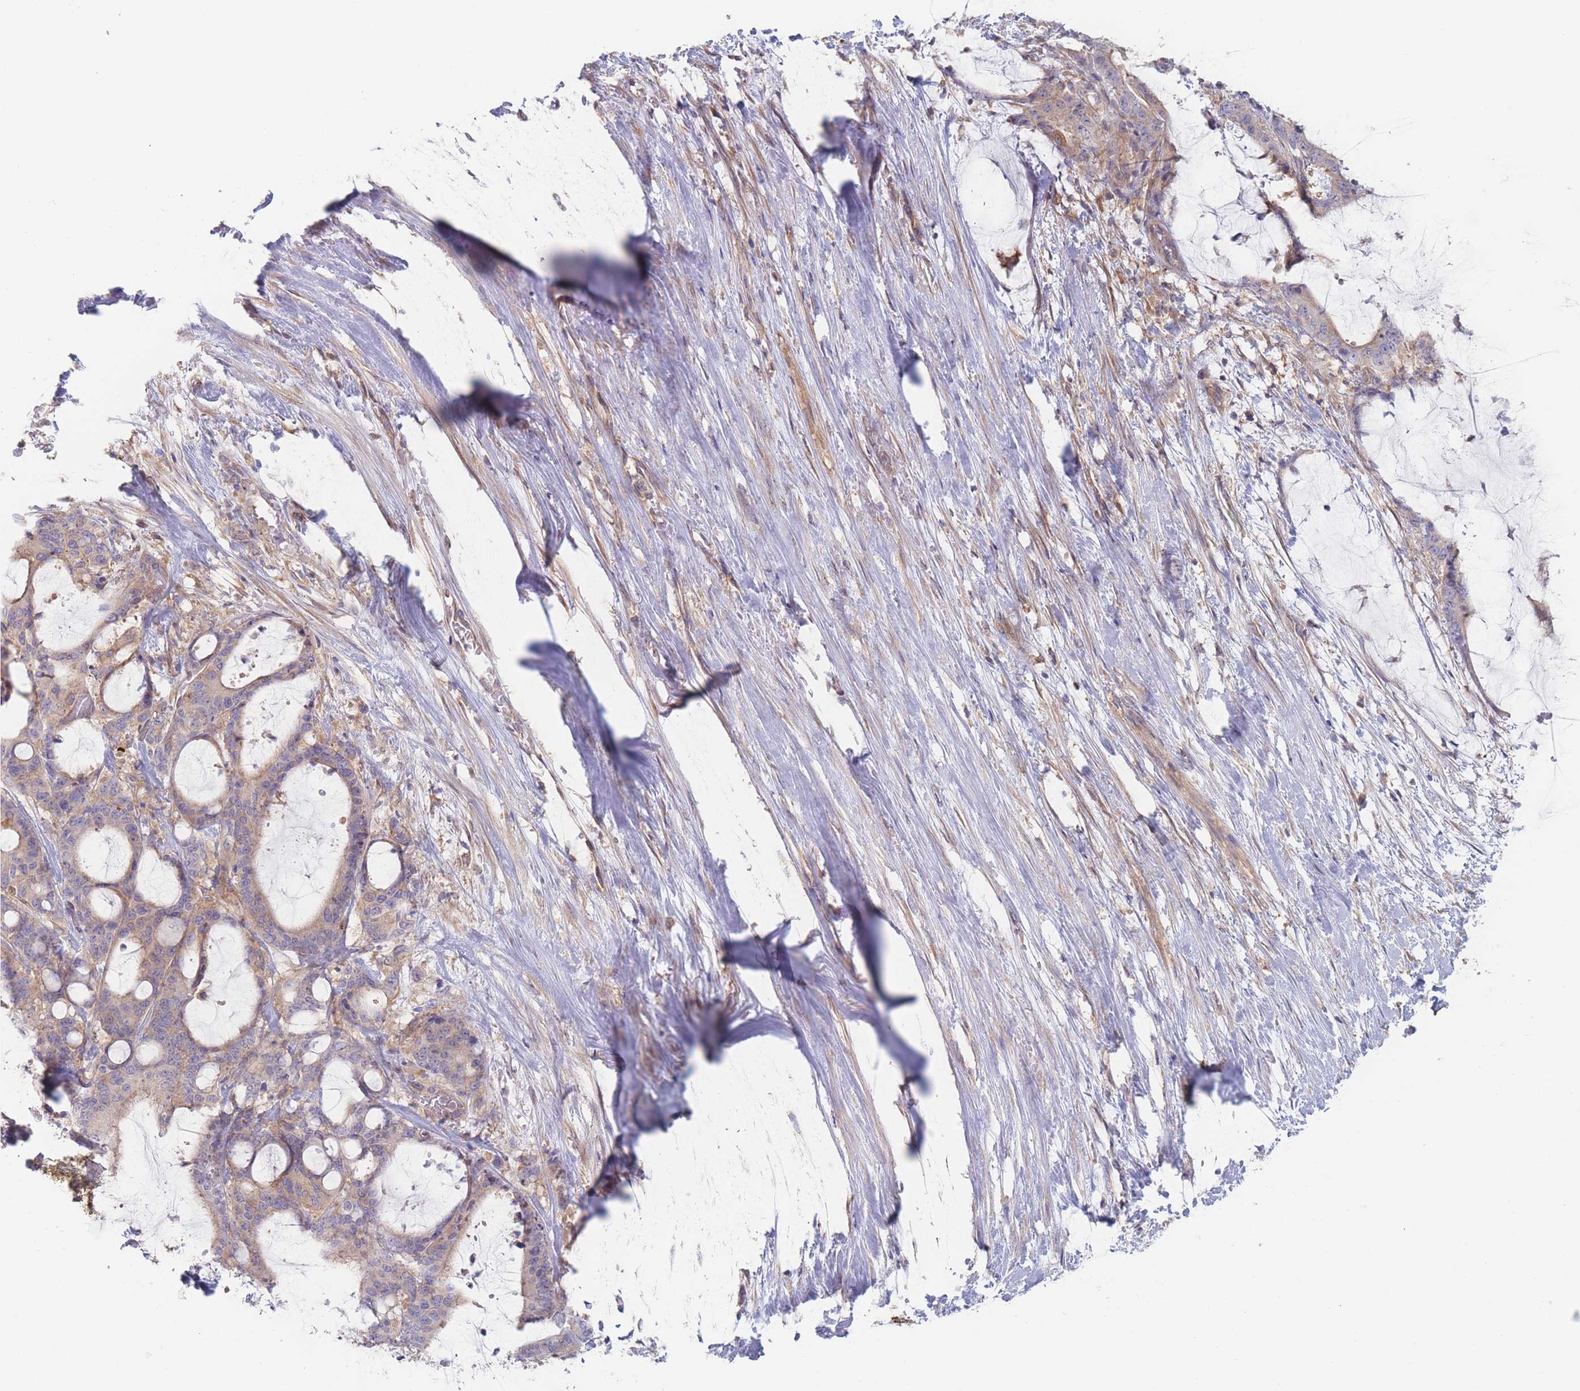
{"staining": {"intensity": "weak", "quantity": "25%-75%", "location": "cytoplasmic/membranous"}, "tissue": "liver cancer", "cell_type": "Tumor cells", "image_type": "cancer", "snomed": [{"axis": "morphology", "description": "Normal tissue, NOS"}, {"axis": "morphology", "description": "Cholangiocarcinoma"}, {"axis": "topography", "description": "Liver"}, {"axis": "topography", "description": "Peripheral nerve tissue"}], "caption": "Weak cytoplasmic/membranous expression is appreciated in about 25%-75% of tumor cells in liver cancer (cholangiocarcinoma).", "gene": "EFCC1", "patient": {"sex": "female", "age": 73}}